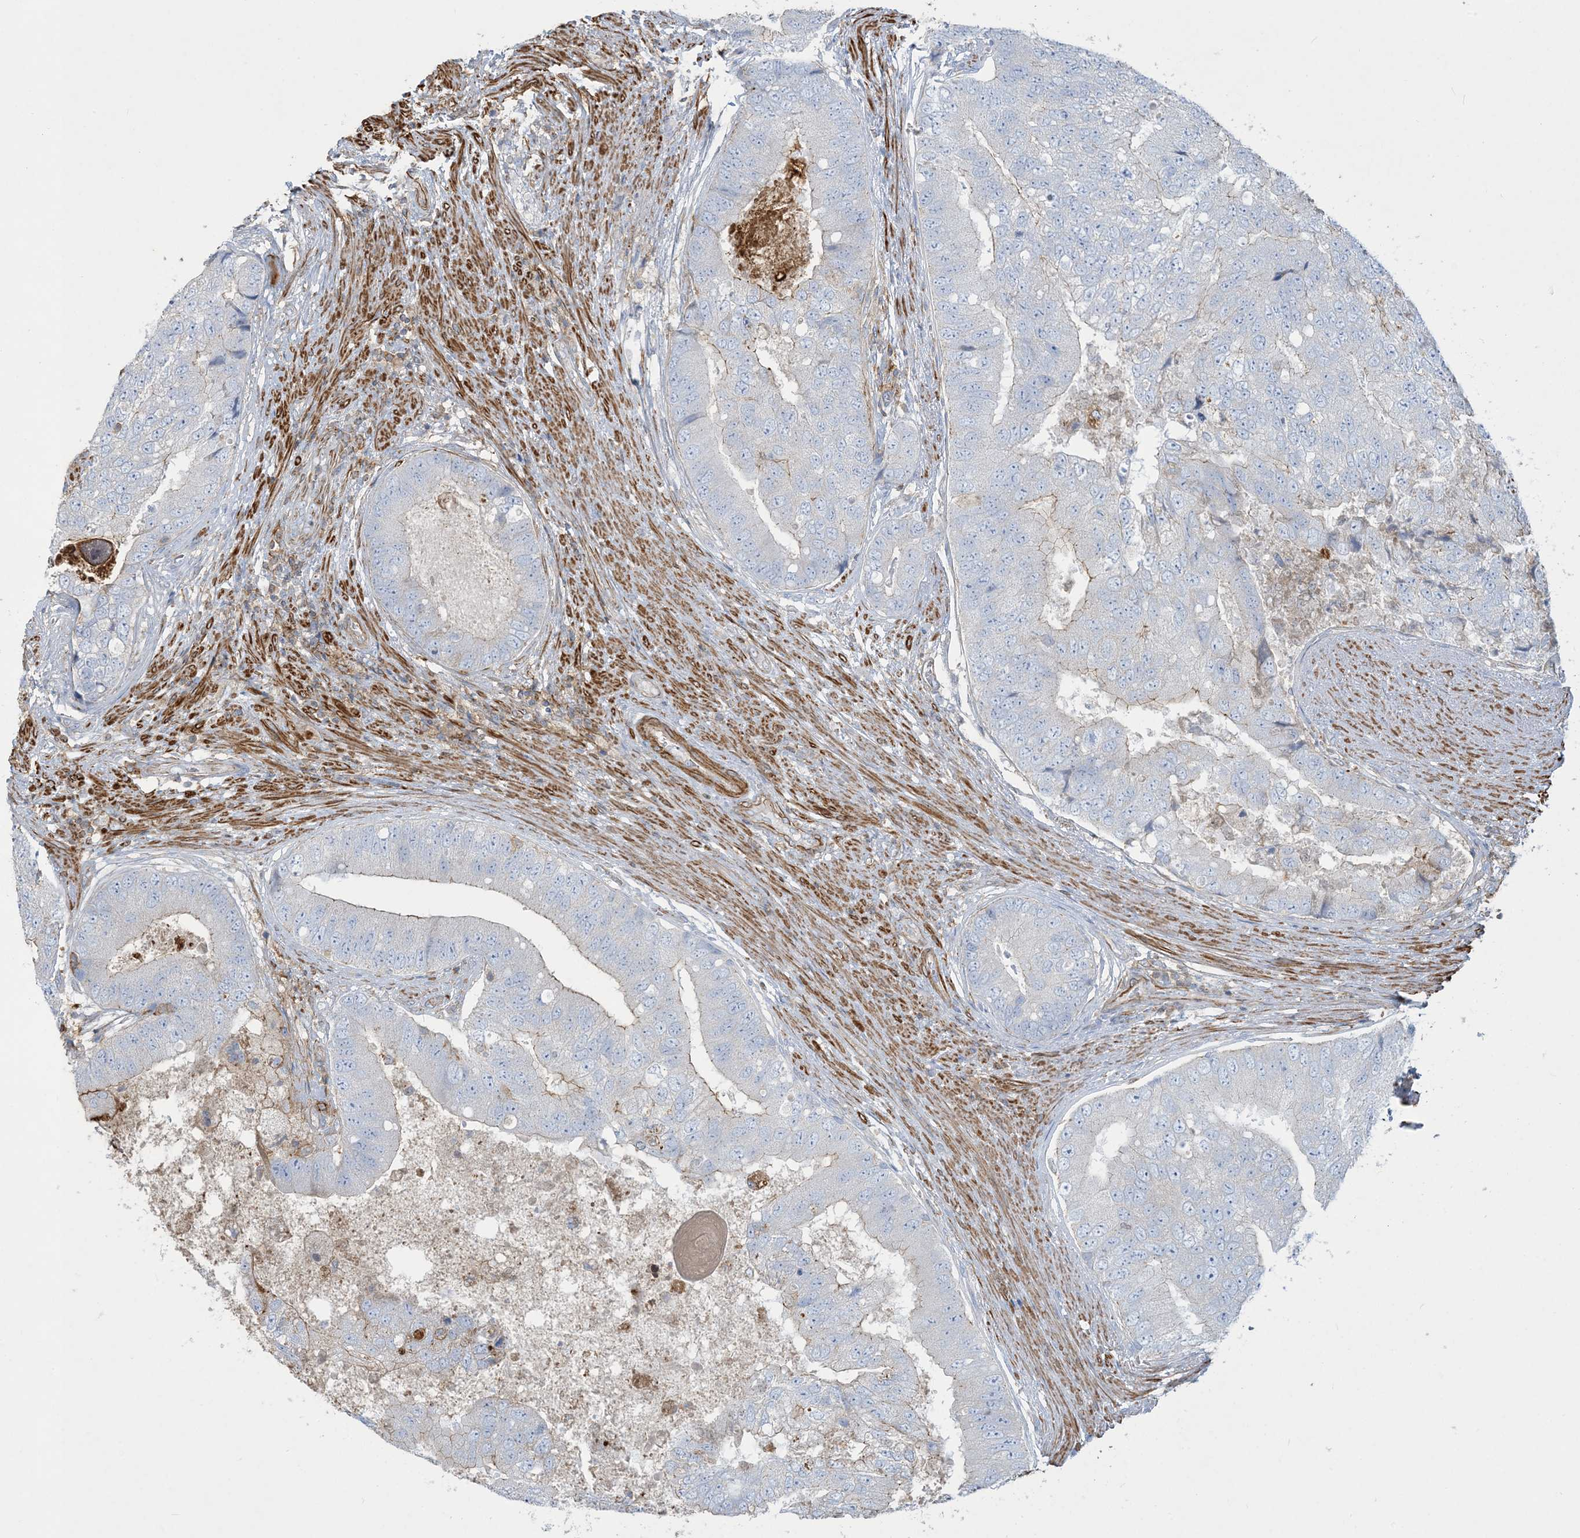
{"staining": {"intensity": "weak", "quantity": "<25%", "location": "cytoplasmic/membranous"}, "tissue": "prostate cancer", "cell_type": "Tumor cells", "image_type": "cancer", "snomed": [{"axis": "morphology", "description": "Adenocarcinoma, High grade"}, {"axis": "topography", "description": "Prostate"}], "caption": "There is no significant staining in tumor cells of high-grade adenocarcinoma (prostate). (Brightfield microscopy of DAB (3,3'-diaminobenzidine) IHC at high magnification).", "gene": "GTF3C2", "patient": {"sex": "male", "age": 70}}